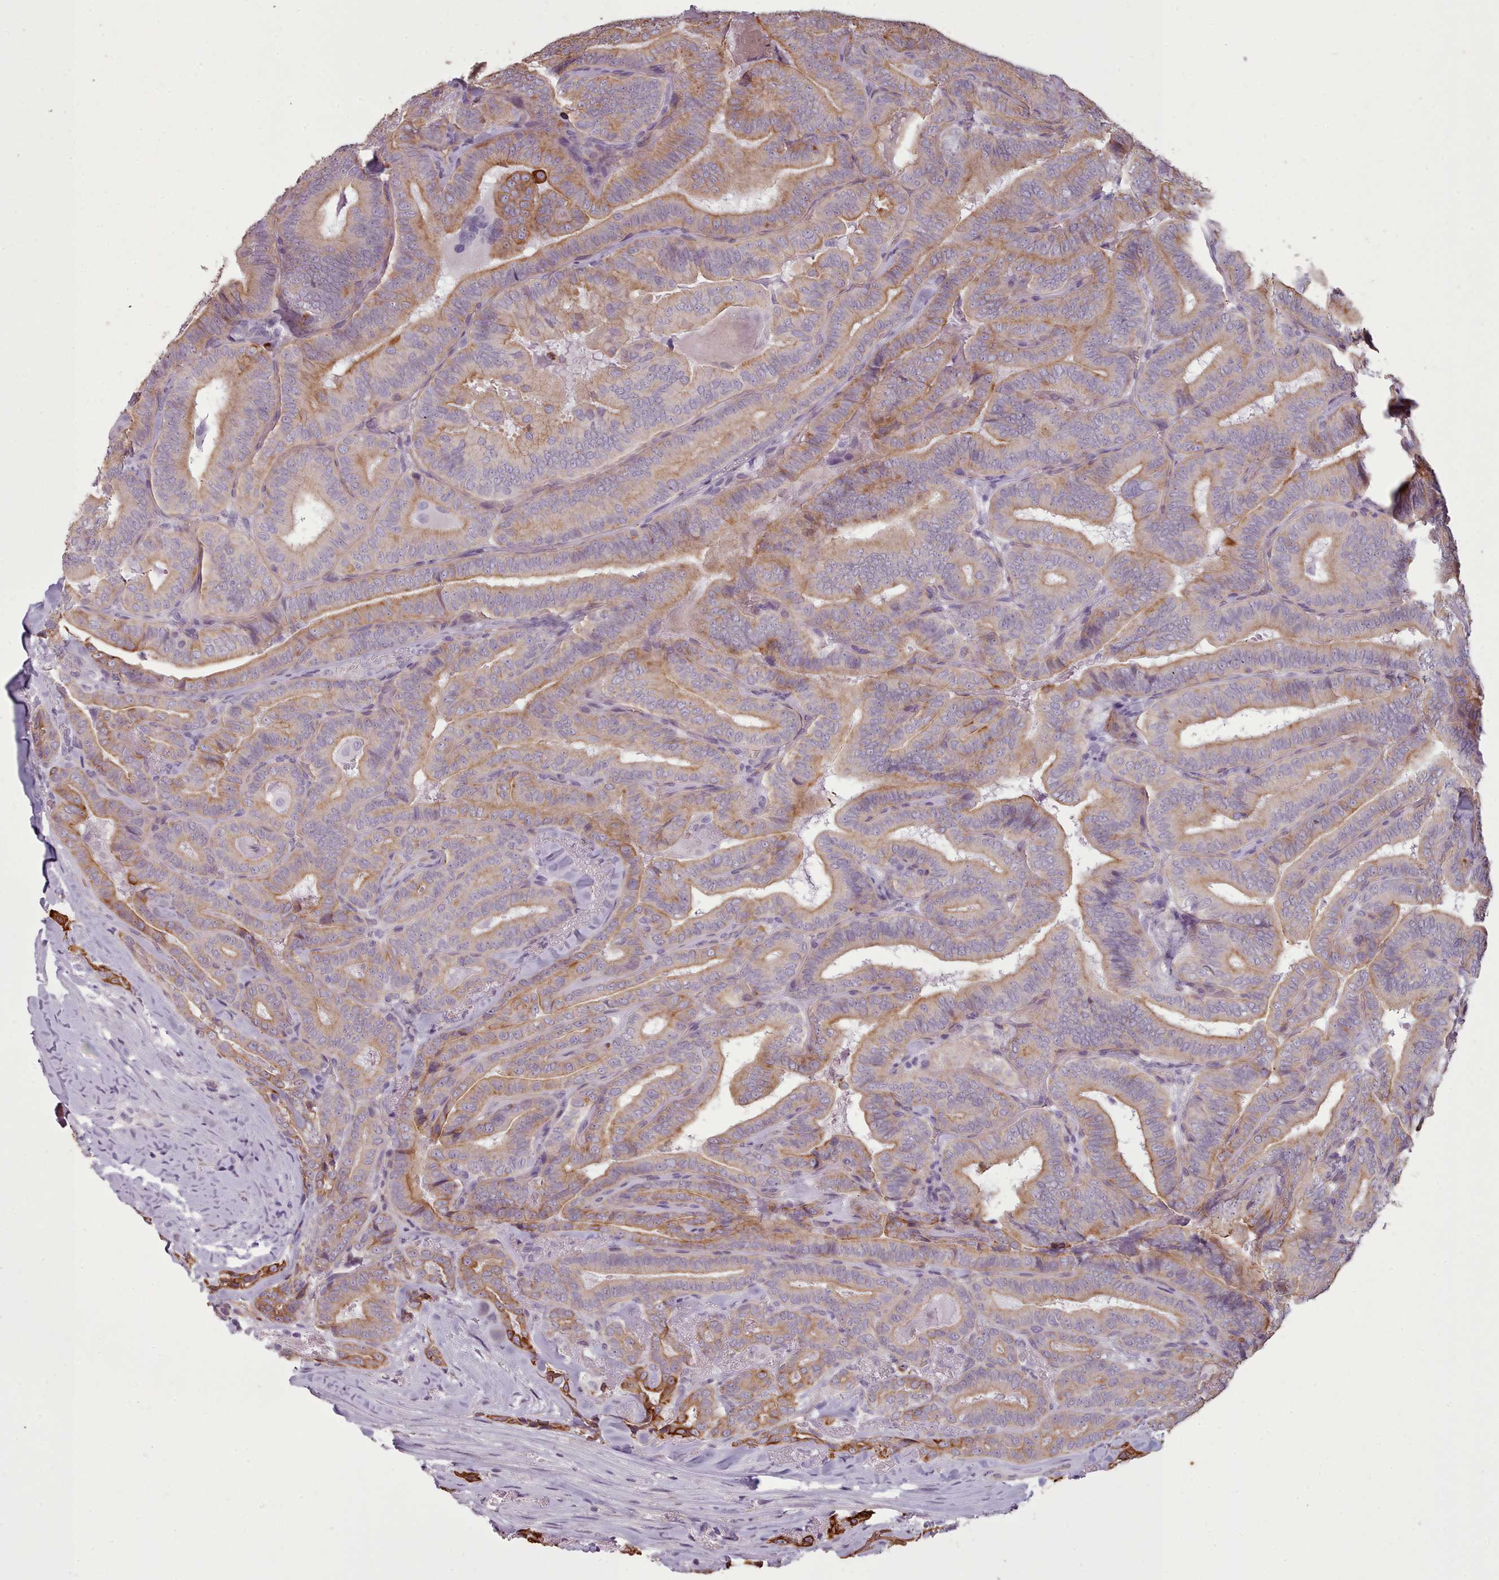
{"staining": {"intensity": "moderate", "quantity": "25%-75%", "location": "cytoplasmic/membranous"}, "tissue": "thyroid cancer", "cell_type": "Tumor cells", "image_type": "cancer", "snomed": [{"axis": "morphology", "description": "Papillary adenocarcinoma, NOS"}, {"axis": "topography", "description": "Thyroid gland"}], "caption": "Brown immunohistochemical staining in thyroid cancer reveals moderate cytoplasmic/membranous staining in approximately 25%-75% of tumor cells.", "gene": "PLD4", "patient": {"sex": "male", "age": 61}}